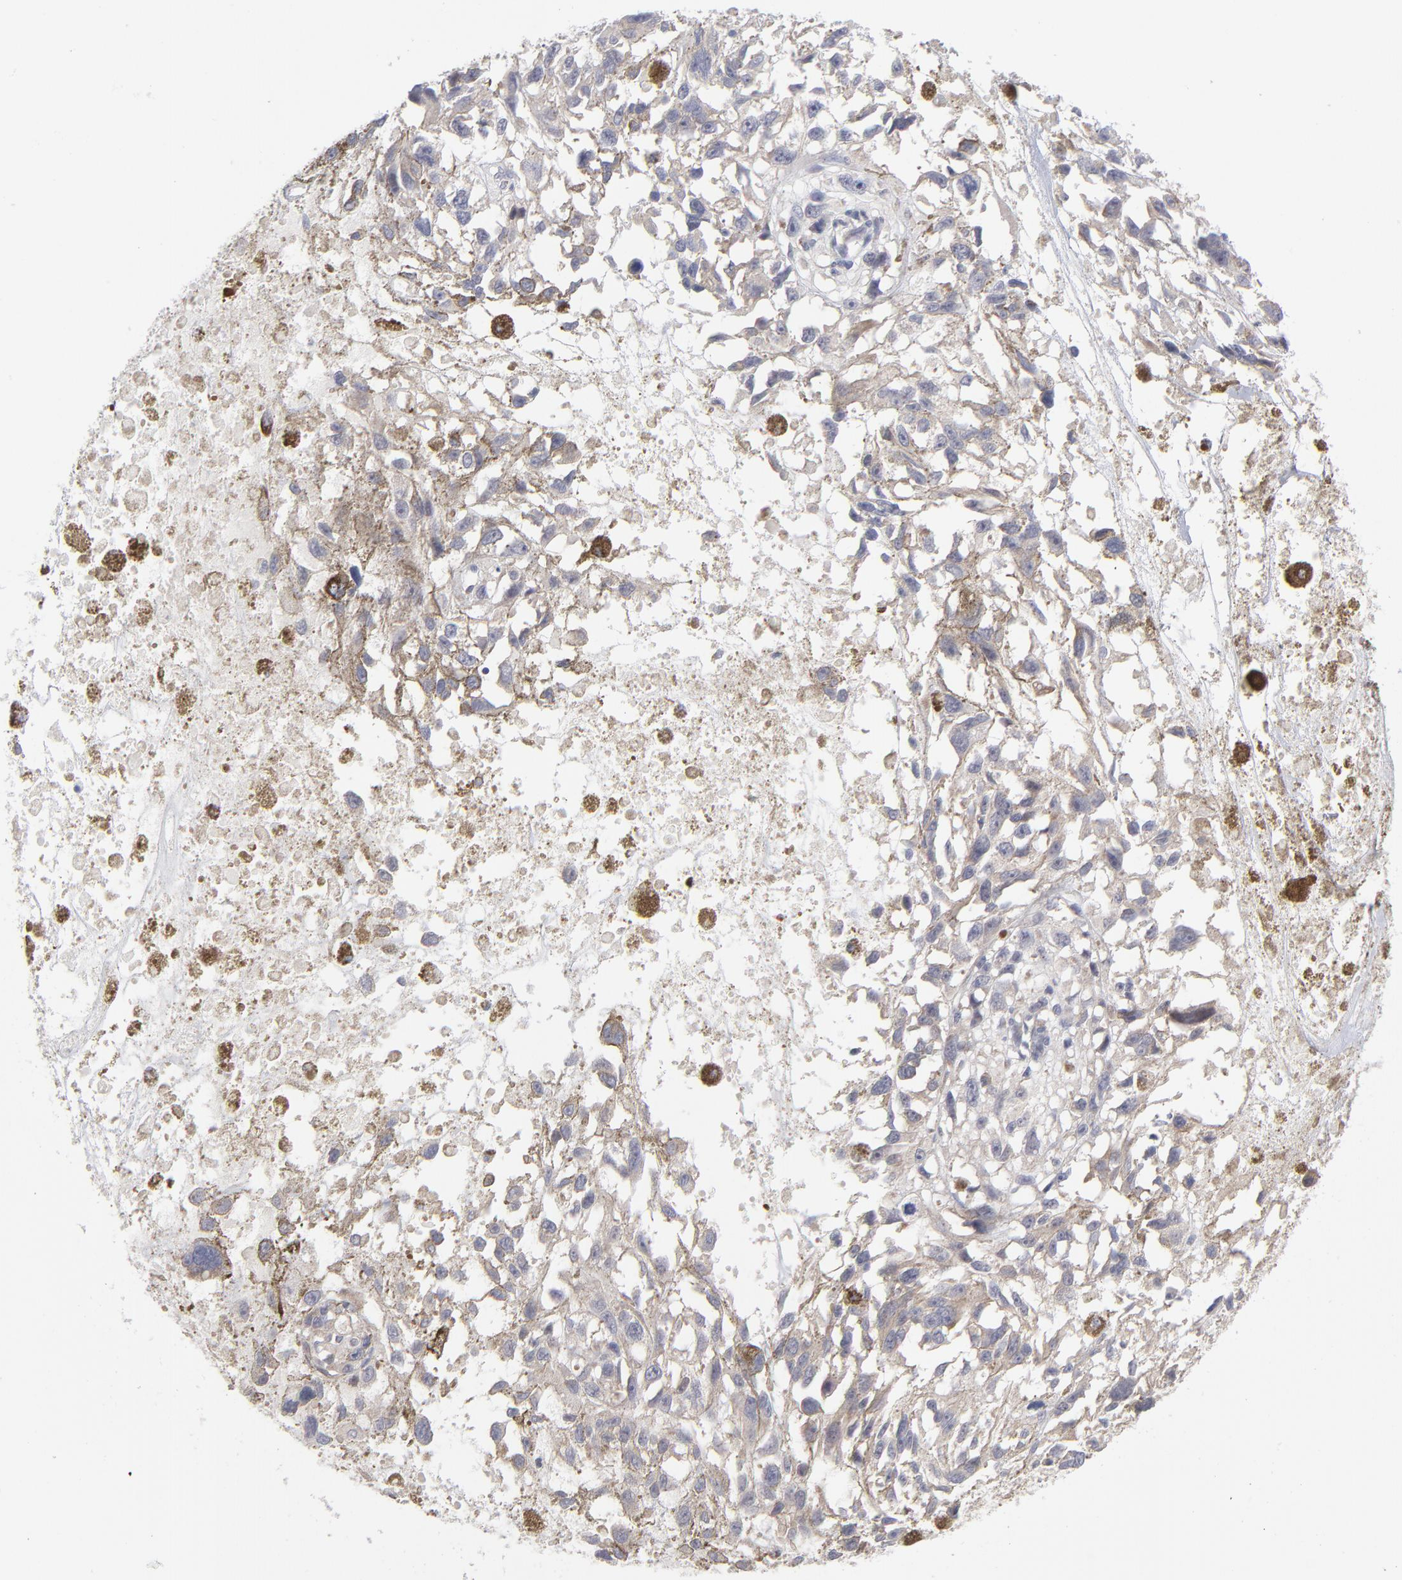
{"staining": {"intensity": "negative", "quantity": "none", "location": "none"}, "tissue": "melanoma", "cell_type": "Tumor cells", "image_type": "cancer", "snomed": [{"axis": "morphology", "description": "Malignant melanoma, Metastatic site"}, {"axis": "topography", "description": "Lymph node"}], "caption": "A histopathology image of human melanoma is negative for staining in tumor cells.", "gene": "RPS24", "patient": {"sex": "male", "age": 59}}